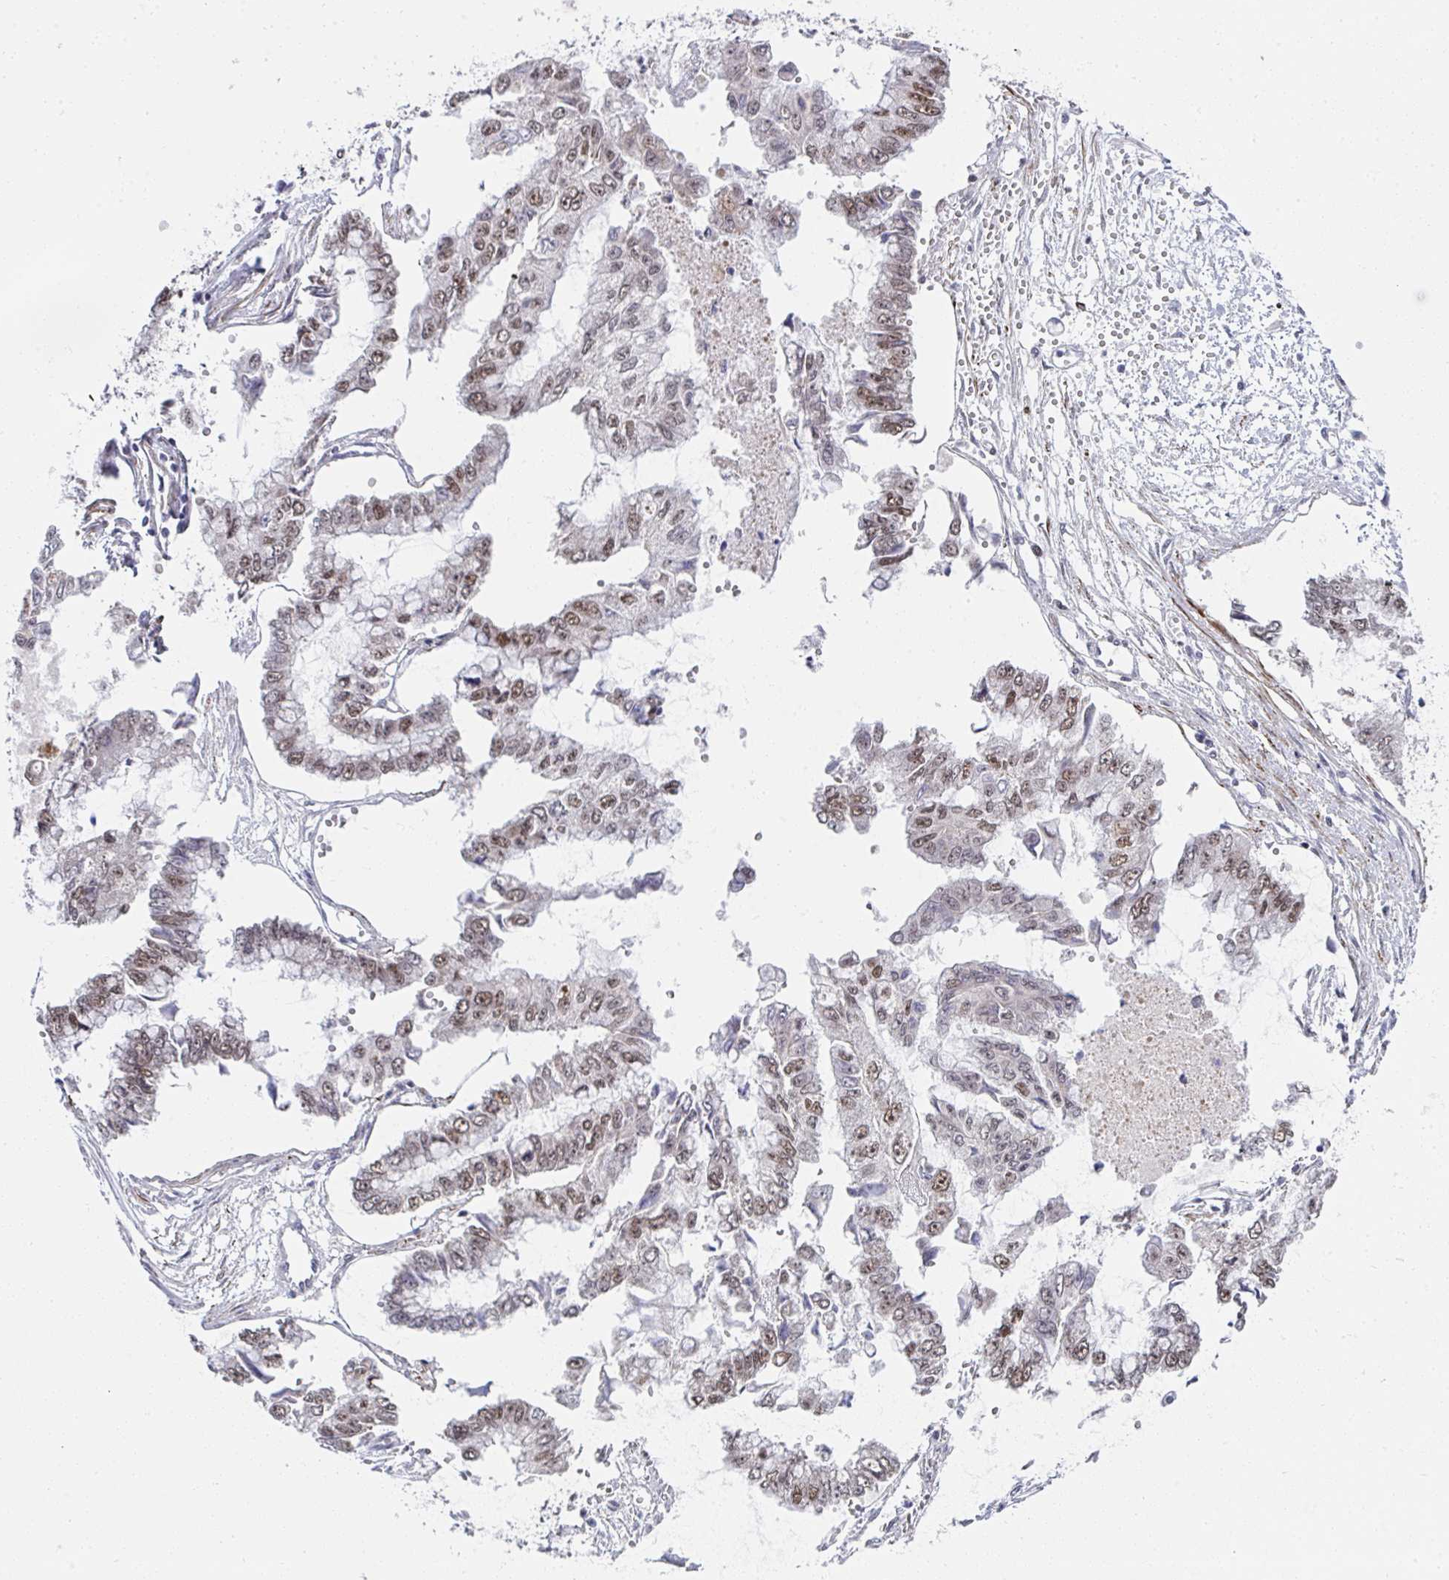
{"staining": {"intensity": "moderate", "quantity": ">75%", "location": "nuclear"}, "tissue": "ovarian cancer", "cell_type": "Tumor cells", "image_type": "cancer", "snomed": [{"axis": "morphology", "description": "Cystadenocarcinoma, mucinous, NOS"}, {"axis": "topography", "description": "Ovary"}], "caption": "Tumor cells show medium levels of moderate nuclear staining in about >75% of cells in human ovarian mucinous cystadenocarcinoma.", "gene": "GINS2", "patient": {"sex": "female", "age": 72}}